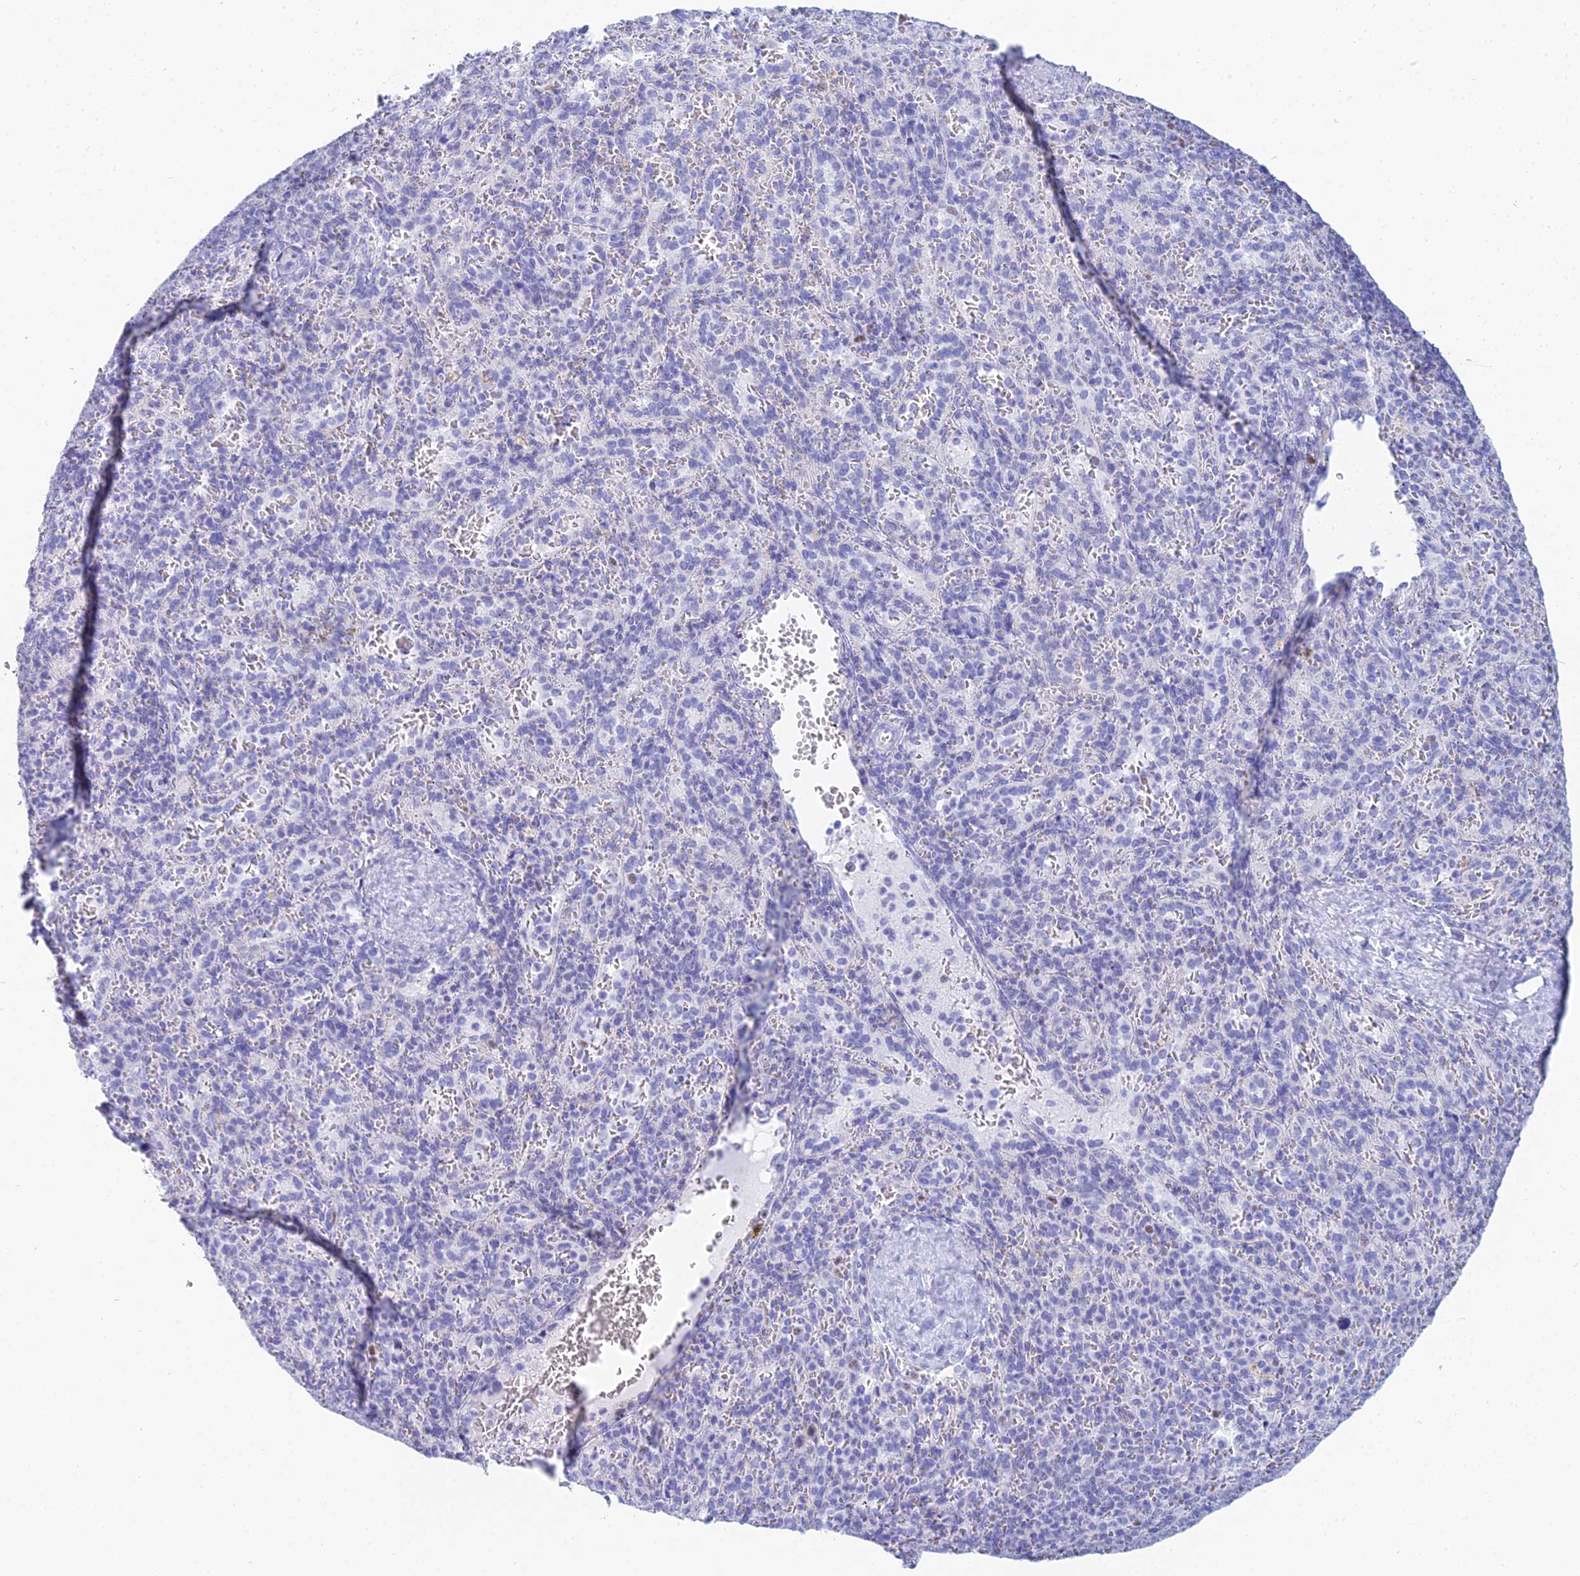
{"staining": {"intensity": "negative", "quantity": "none", "location": "none"}, "tissue": "spleen", "cell_type": "Cells in red pulp", "image_type": "normal", "snomed": [{"axis": "morphology", "description": "Normal tissue, NOS"}, {"axis": "topography", "description": "Spleen"}], "caption": "High magnification brightfield microscopy of unremarkable spleen stained with DAB (brown) and counterstained with hematoxylin (blue): cells in red pulp show no significant expression. (DAB IHC with hematoxylin counter stain).", "gene": "MCM2", "patient": {"sex": "female", "age": 21}}